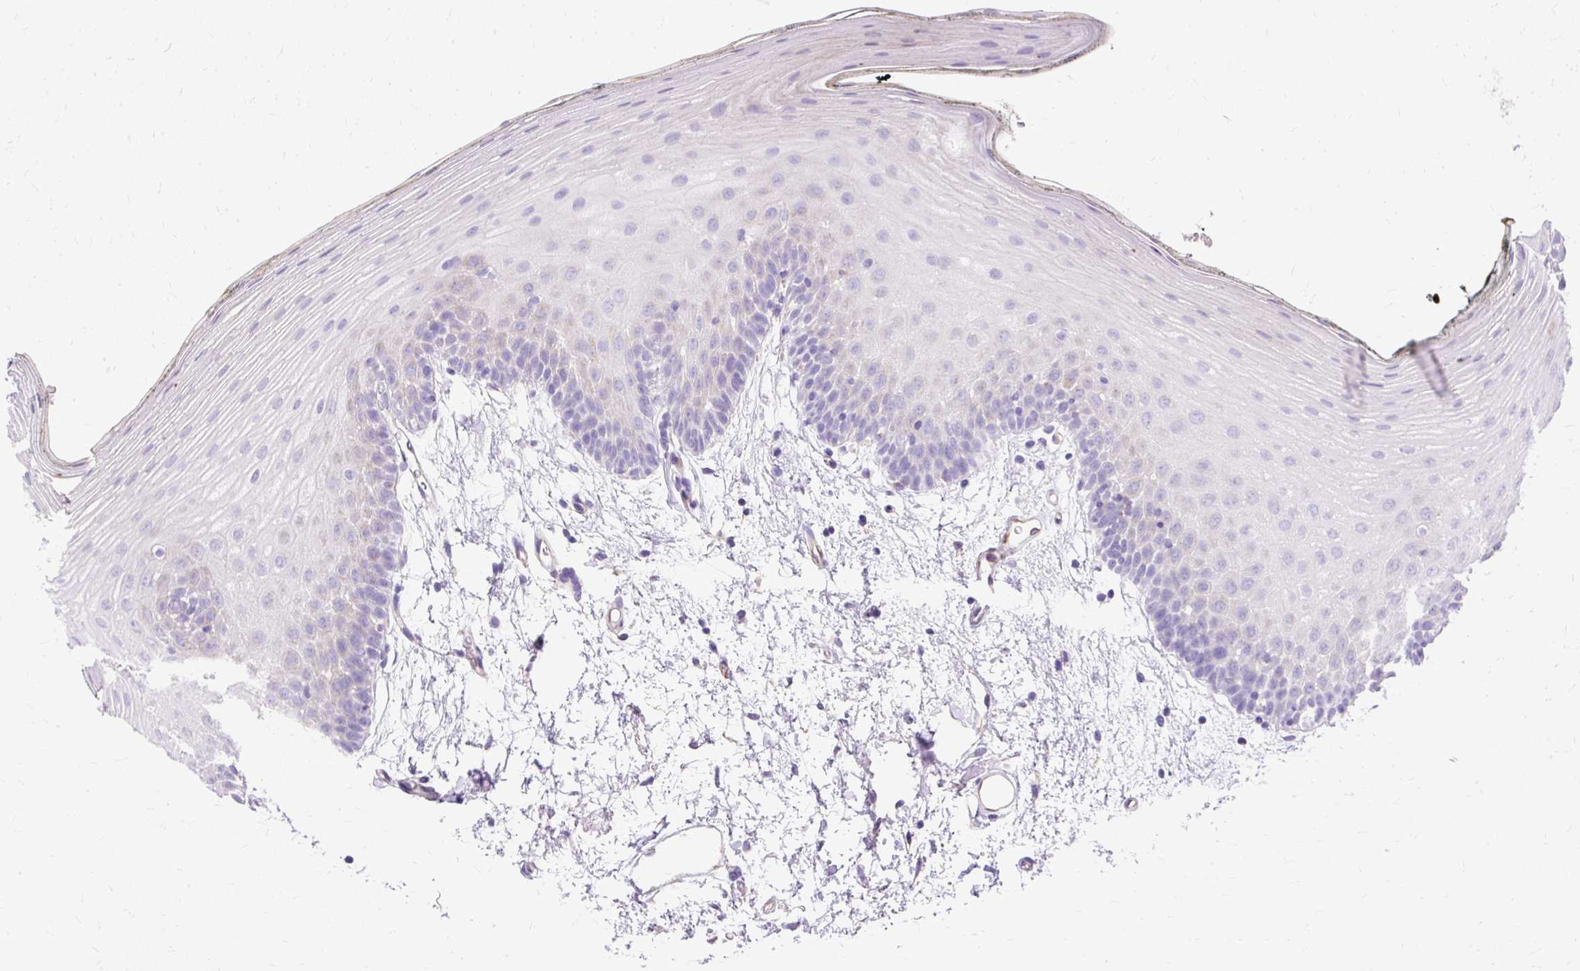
{"staining": {"intensity": "negative", "quantity": "none", "location": "none"}, "tissue": "oral mucosa", "cell_type": "Squamous epithelial cells", "image_type": "normal", "snomed": [{"axis": "morphology", "description": "Normal tissue, NOS"}, {"axis": "morphology", "description": "Squamous cell carcinoma, NOS"}, {"axis": "topography", "description": "Oral tissue"}, {"axis": "topography", "description": "Head-Neck"}], "caption": "DAB immunohistochemical staining of unremarkable oral mucosa reveals no significant staining in squamous epithelial cells.", "gene": "MYO6", "patient": {"sex": "female", "age": 81}}